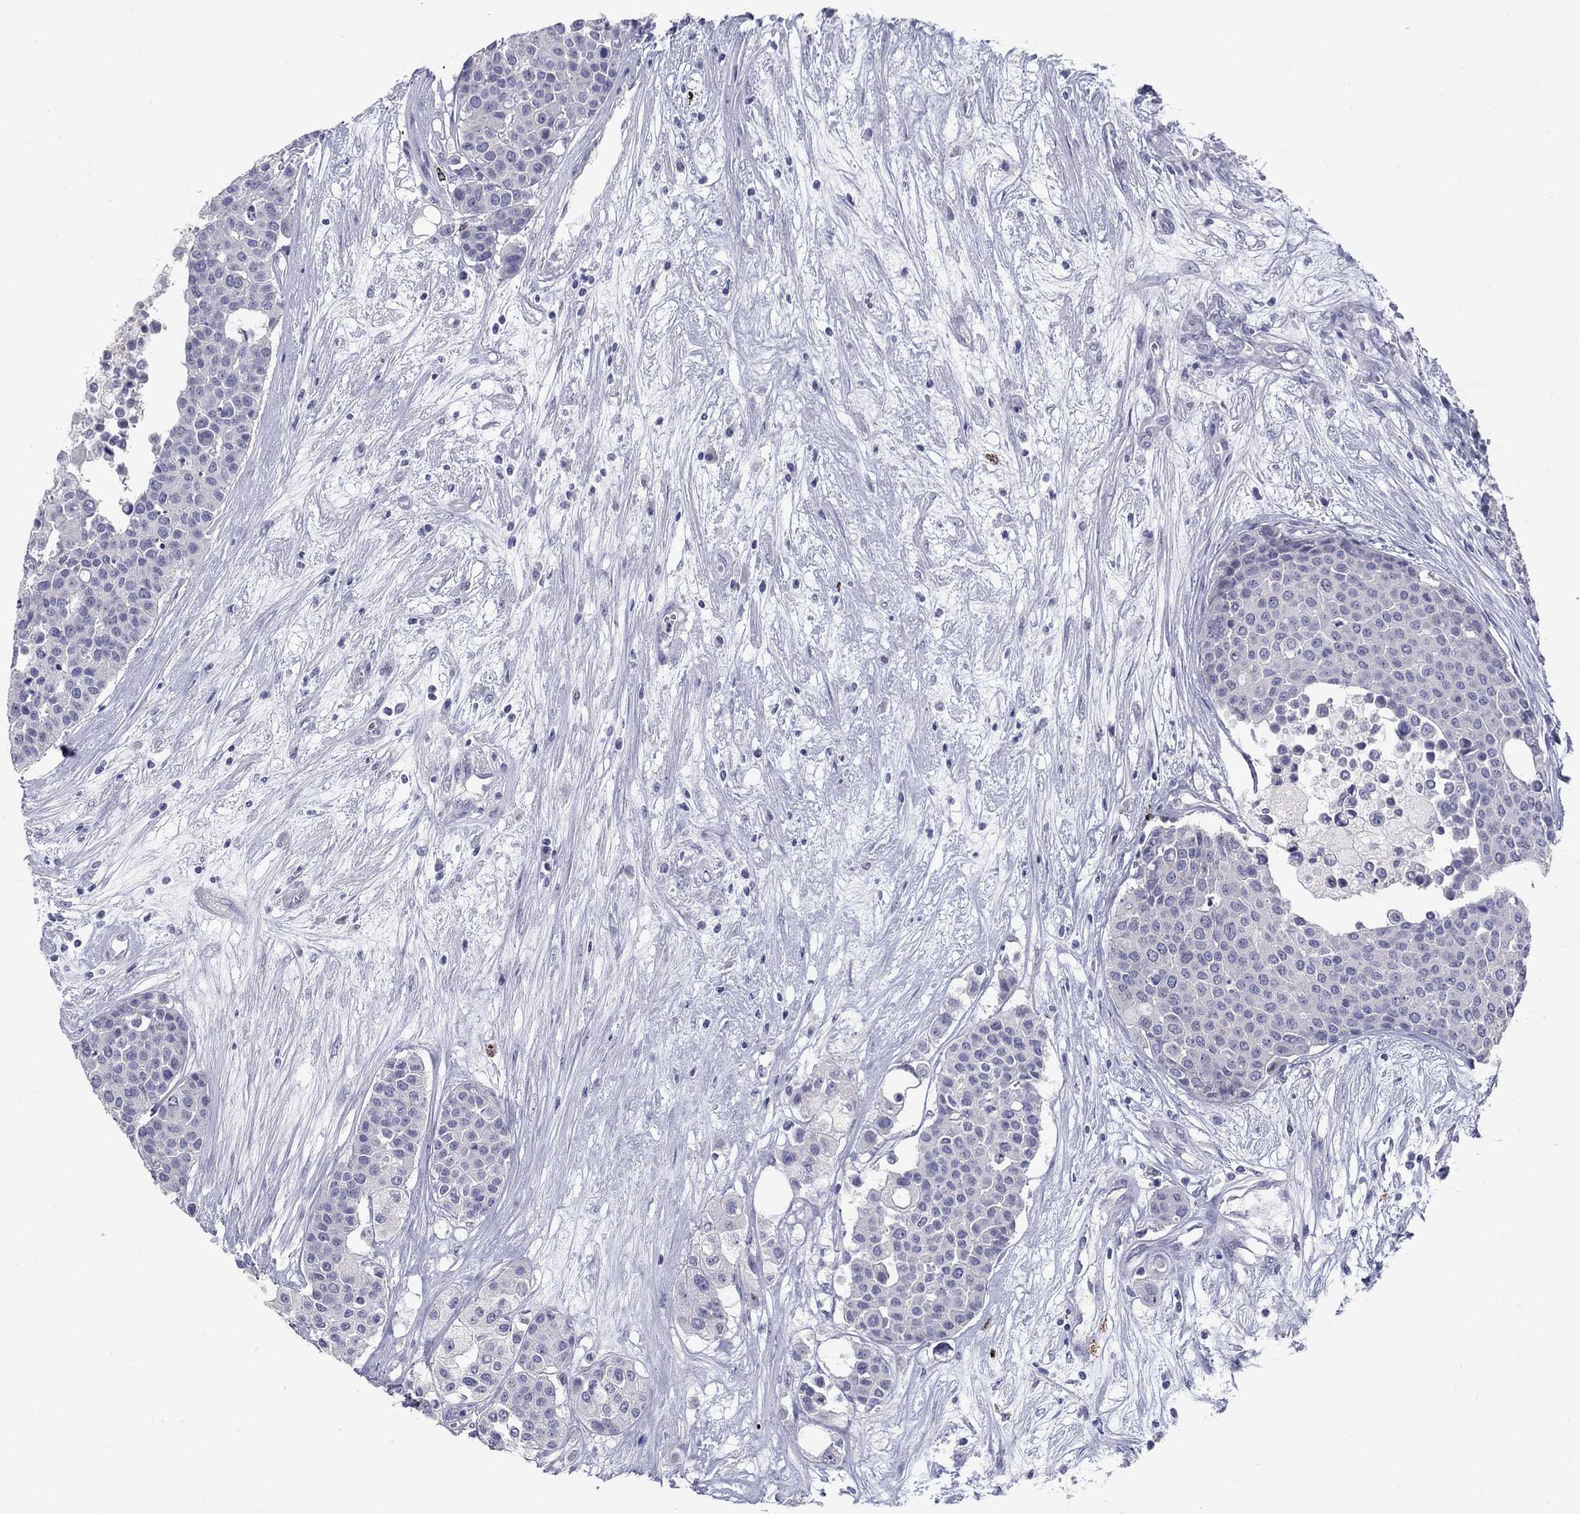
{"staining": {"intensity": "negative", "quantity": "none", "location": "none"}, "tissue": "carcinoid", "cell_type": "Tumor cells", "image_type": "cancer", "snomed": [{"axis": "morphology", "description": "Carcinoid, malignant, NOS"}, {"axis": "topography", "description": "Colon"}], "caption": "Tumor cells are negative for brown protein staining in malignant carcinoid.", "gene": "TP53TG5", "patient": {"sex": "male", "age": 81}}